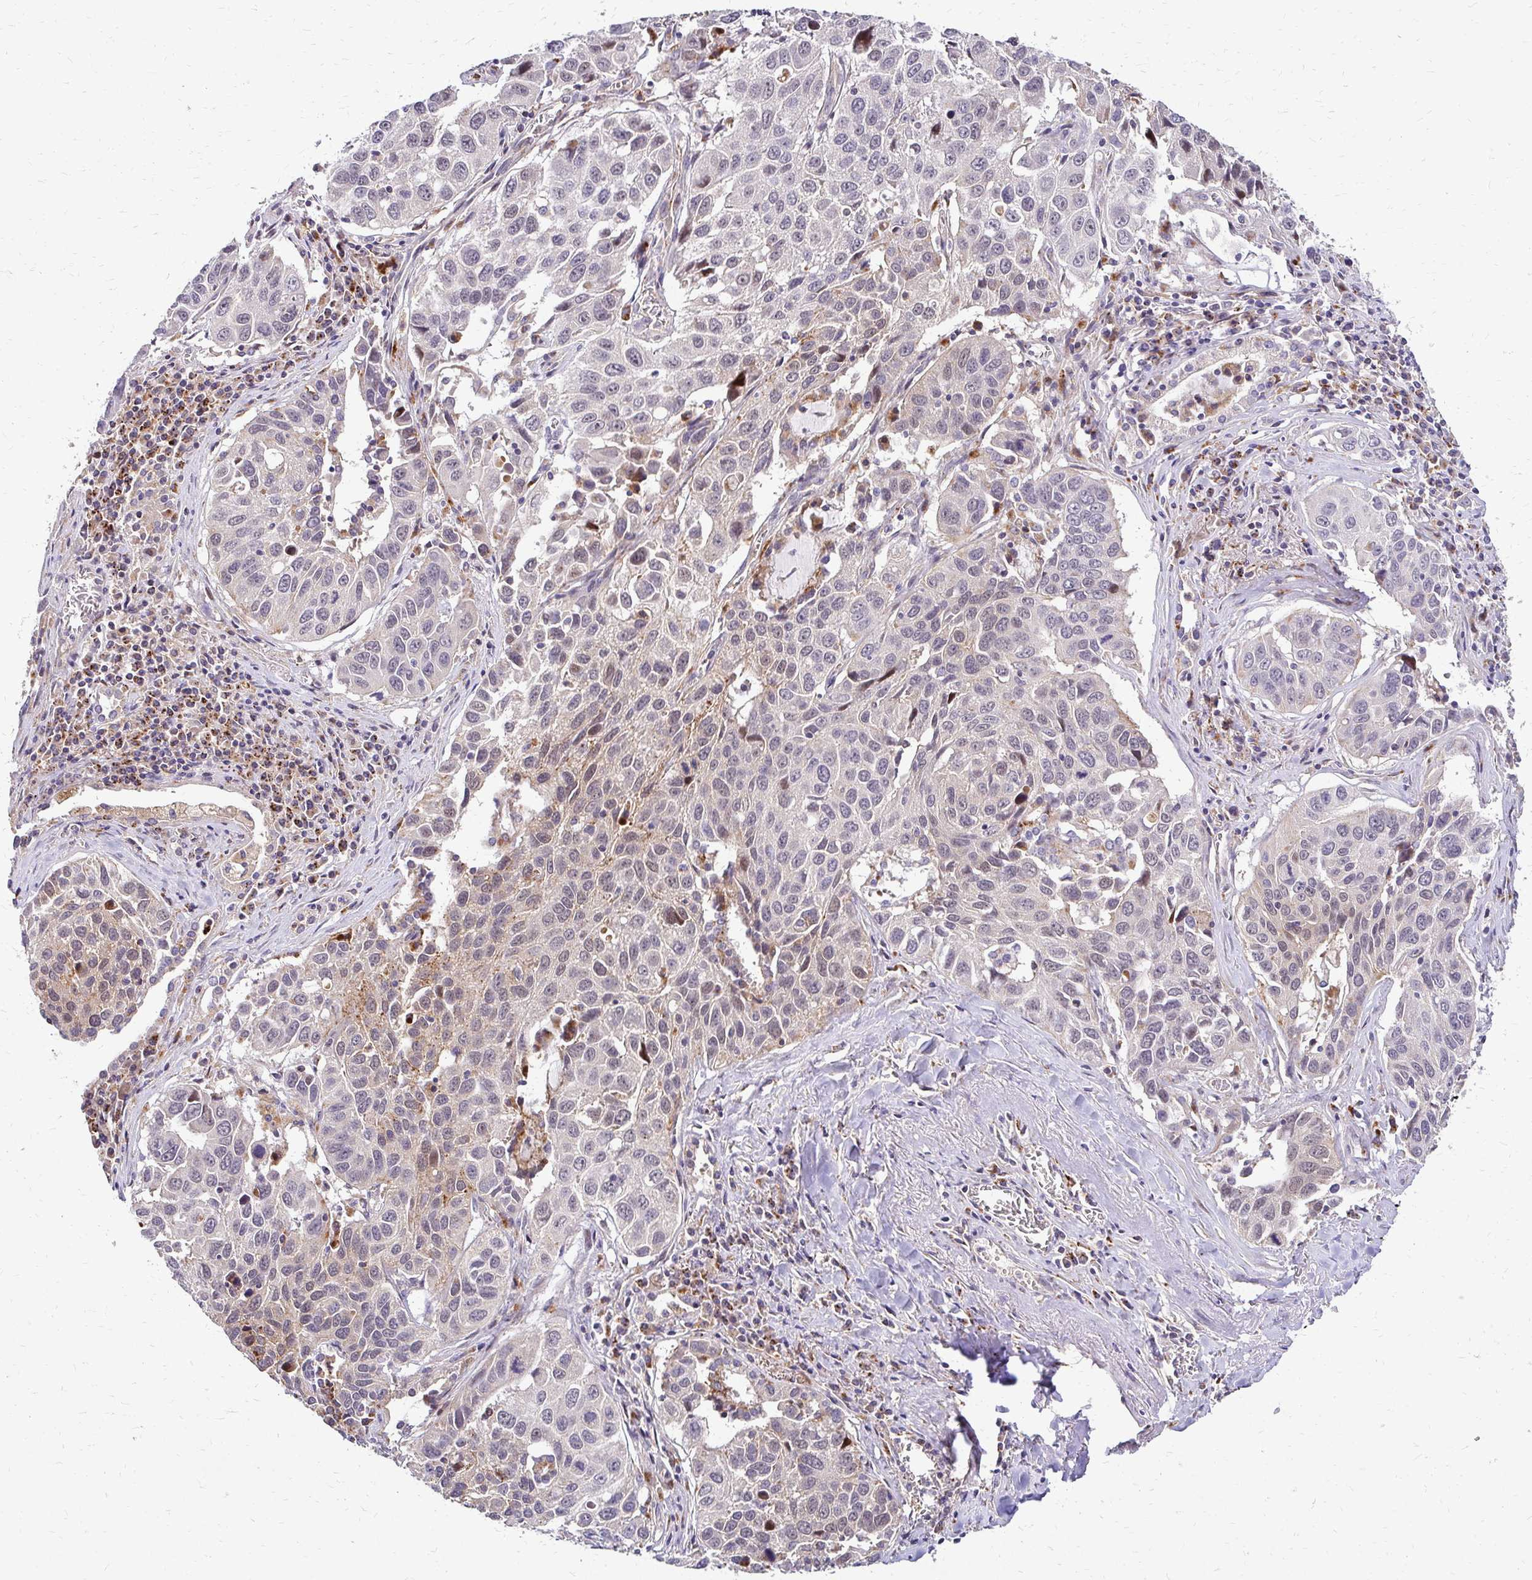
{"staining": {"intensity": "weak", "quantity": "<25%", "location": "cytoplasmic/membranous"}, "tissue": "lung cancer", "cell_type": "Tumor cells", "image_type": "cancer", "snomed": [{"axis": "morphology", "description": "Squamous cell carcinoma, NOS"}, {"axis": "topography", "description": "Lung"}], "caption": "A photomicrograph of lung squamous cell carcinoma stained for a protein exhibits no brown staining in tumor cells.", "gene": "IDUA", "patient": {"sex": "female", "age": 61}}